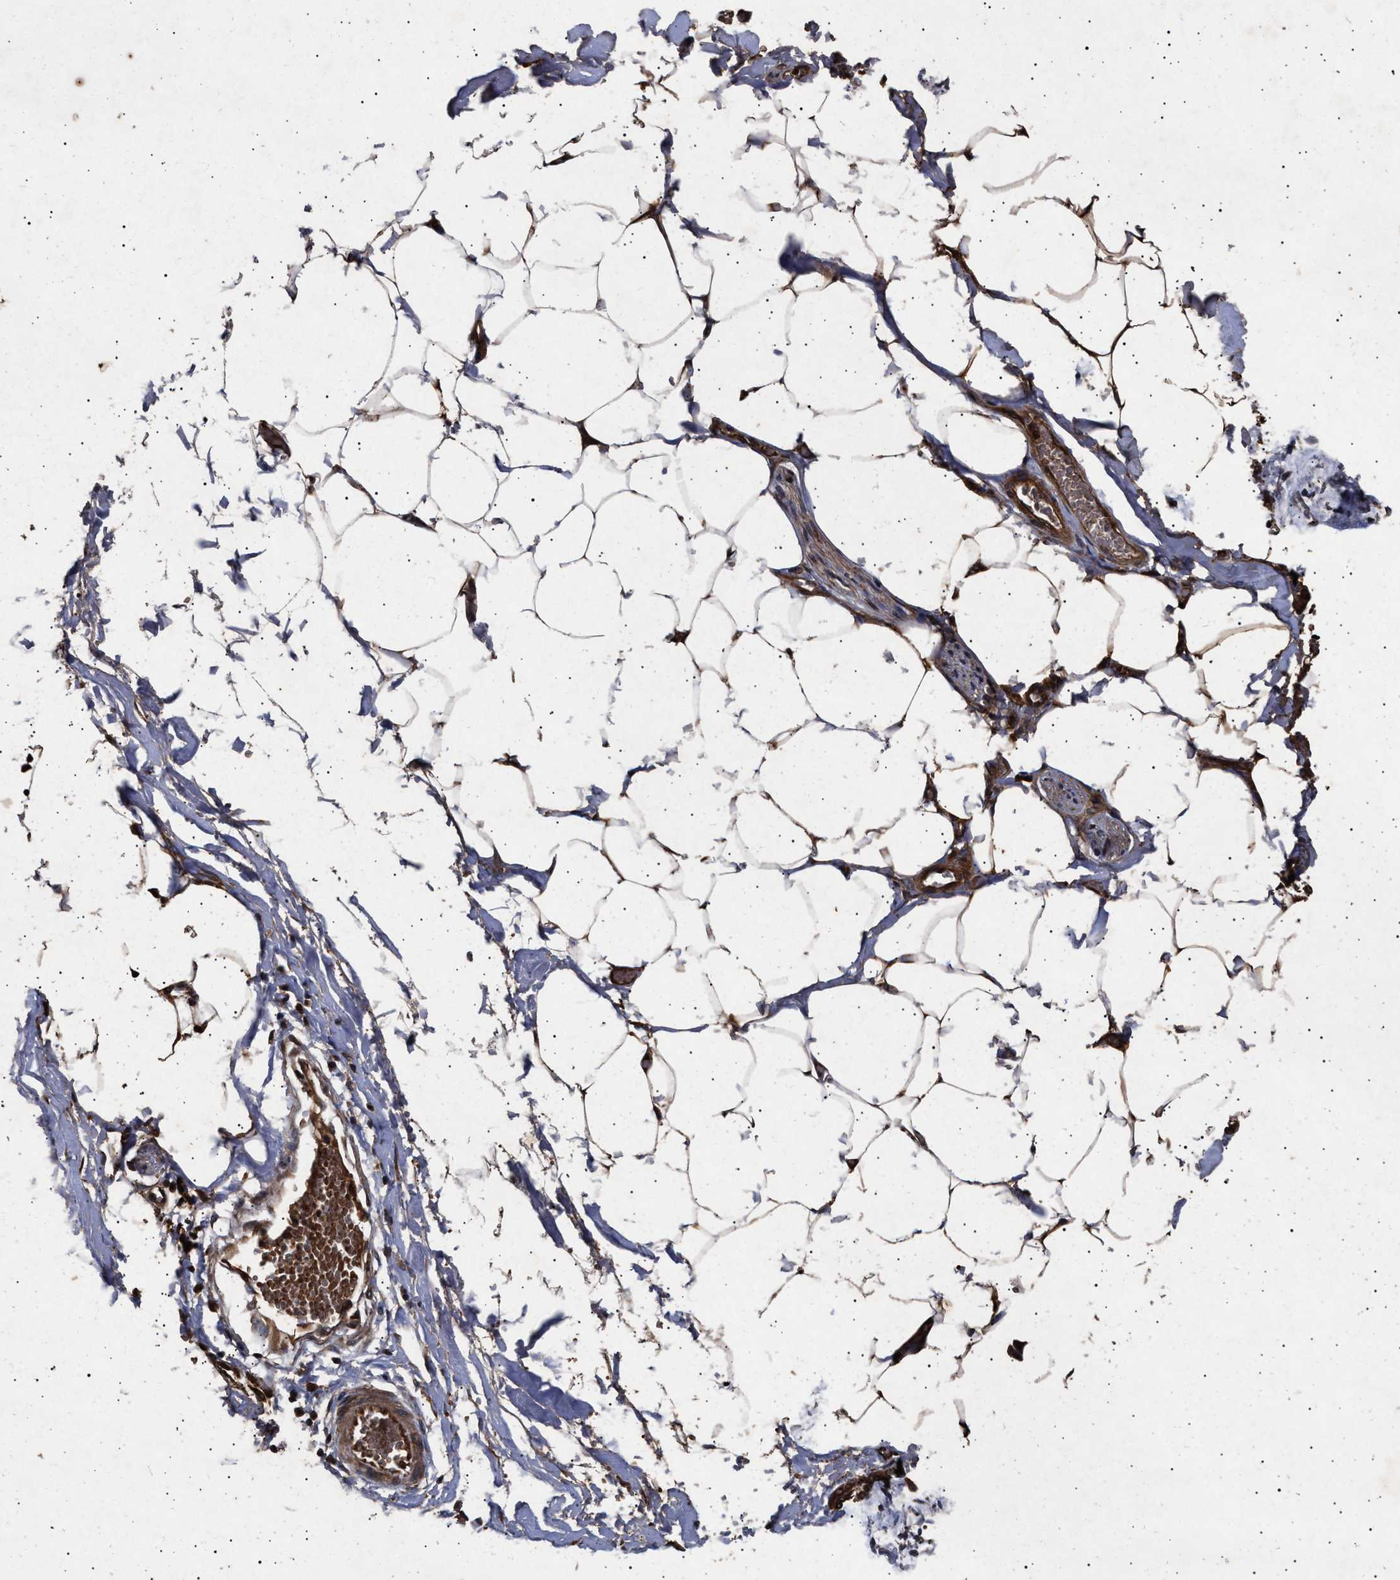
{"staining": {"intensity": "strong", "quantity": ">75%", "location": "cytoplasmic/membranous"}, "tissue": "adipose tissue", "cell_type": "Adipocytes", "image_type": "normal", "snomed": [{"axis": "morphology", "description": "Normal tissue, NOS"}, {"axis": "morphology", "description": "Adenocarcinoma, NOS"}, {"axis": "topography", "description": "Colon"}, {"axis": "topography", "description": "Peripheral nerve tissue"}], "caption": "IHC (DAB (3,3'-diaminobenzidine)) staining of normal adipose tissue demonstrates strong cytoplasmic/membranous protein staining in approximately >75% of adipocytes.", "gene": "ITGB5", "patient": {"sex": "male", "age": 14}}